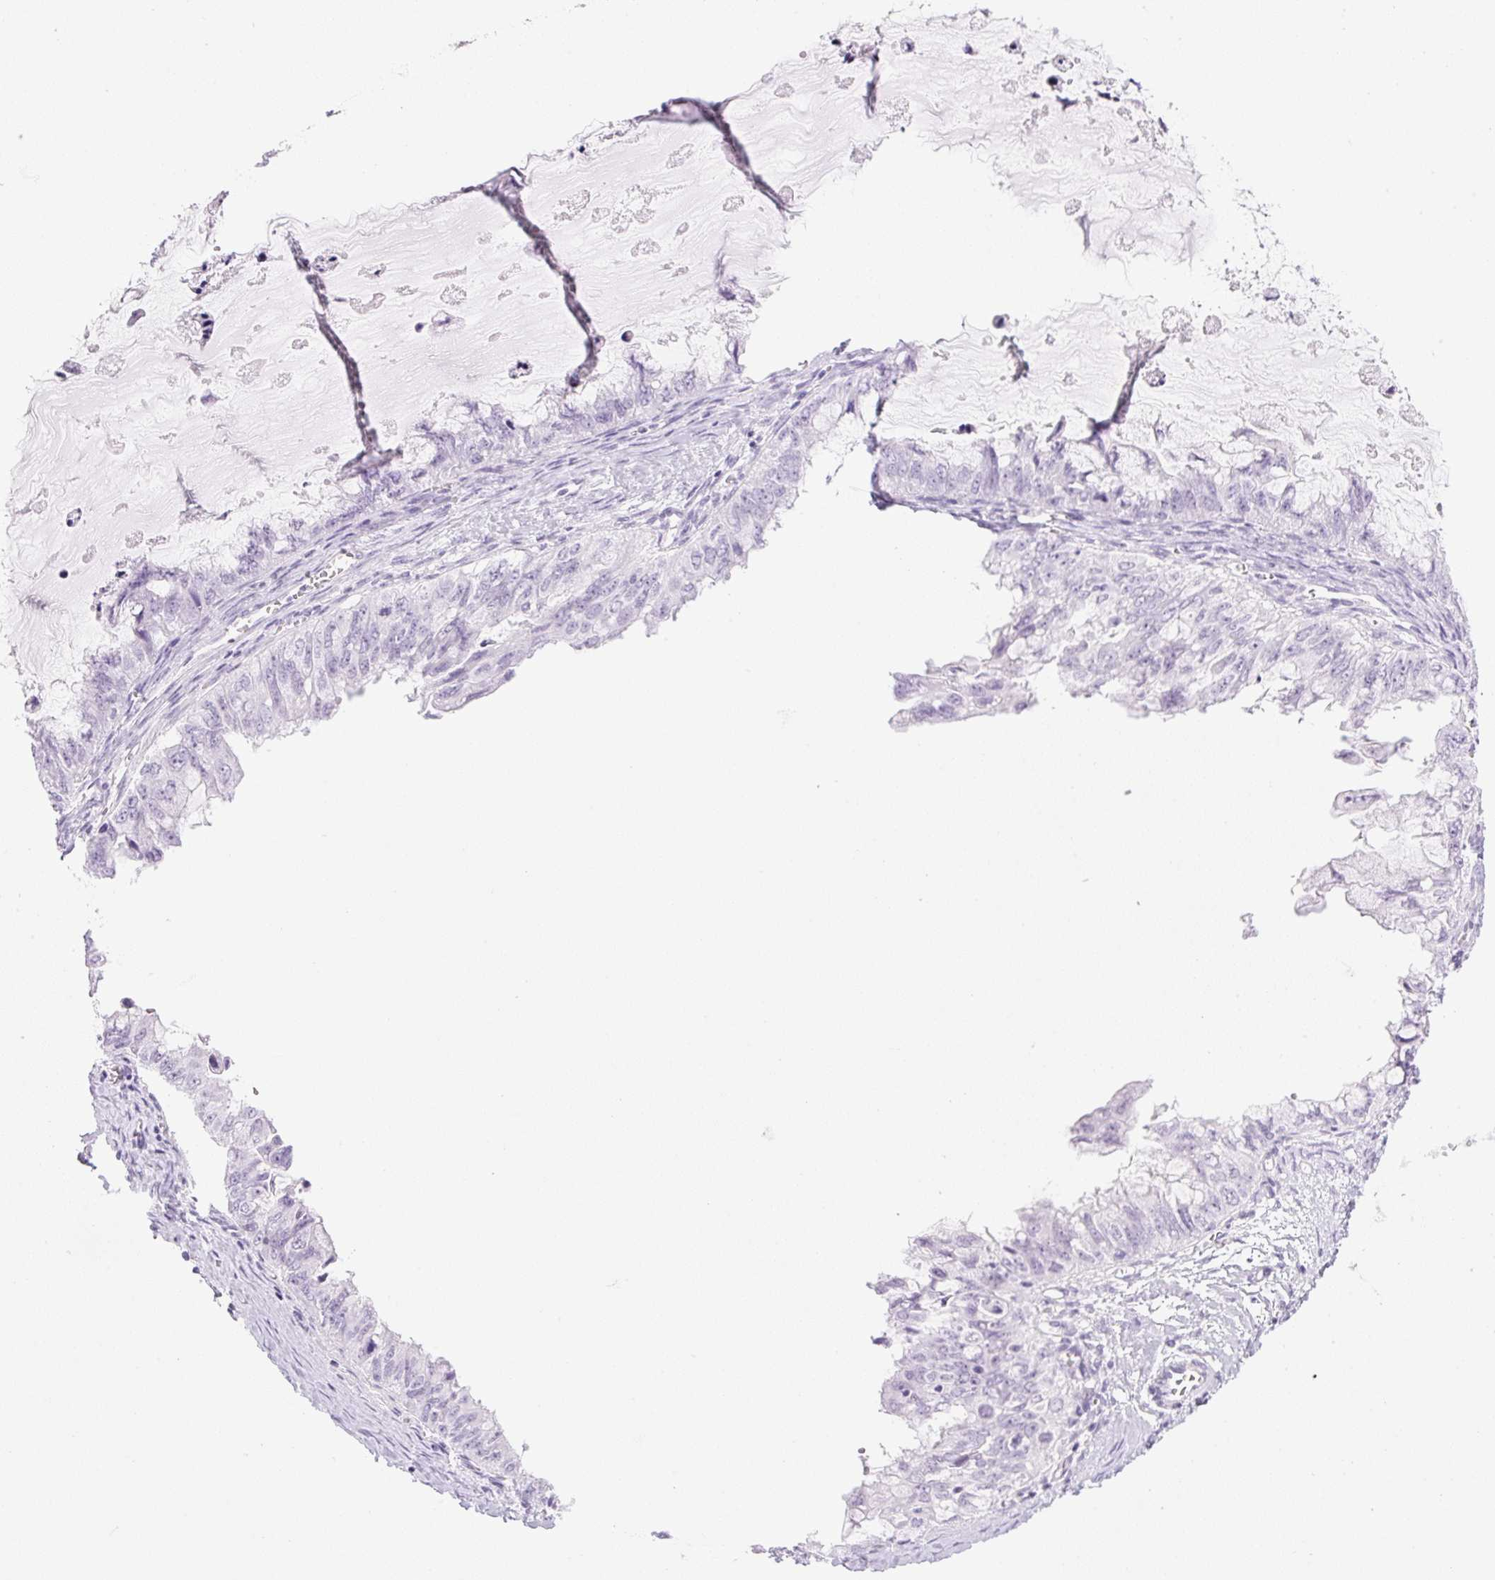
{"staining": {"intensity": "negative", "quantity": "none", "location": "none"}, "tissue": "ovarian cancer", "cell_type": "Tumor cells", "image_type": "cancer", "snomed": [{"axis": "morphology", "description": "Cystadenocarcinoma, mucinous, NOS"}, {"axis": "topography", "description": "Ovary"}], "caption": "IHC histopathology image of neoplastic tissue: human mucinous cystadenocarcinoma (ovarian) stained with DAB (3,3'-diaminobenzidine) displays no significant protein staining in tumor cells. Brightfield microscopy of immunohistochemistry (IHC) stained with DAB (brown) and hematoxylin (blue), captured at high magnification.", "gene": "SPRR4", "patient": {"sex": "female", "age": 72}}